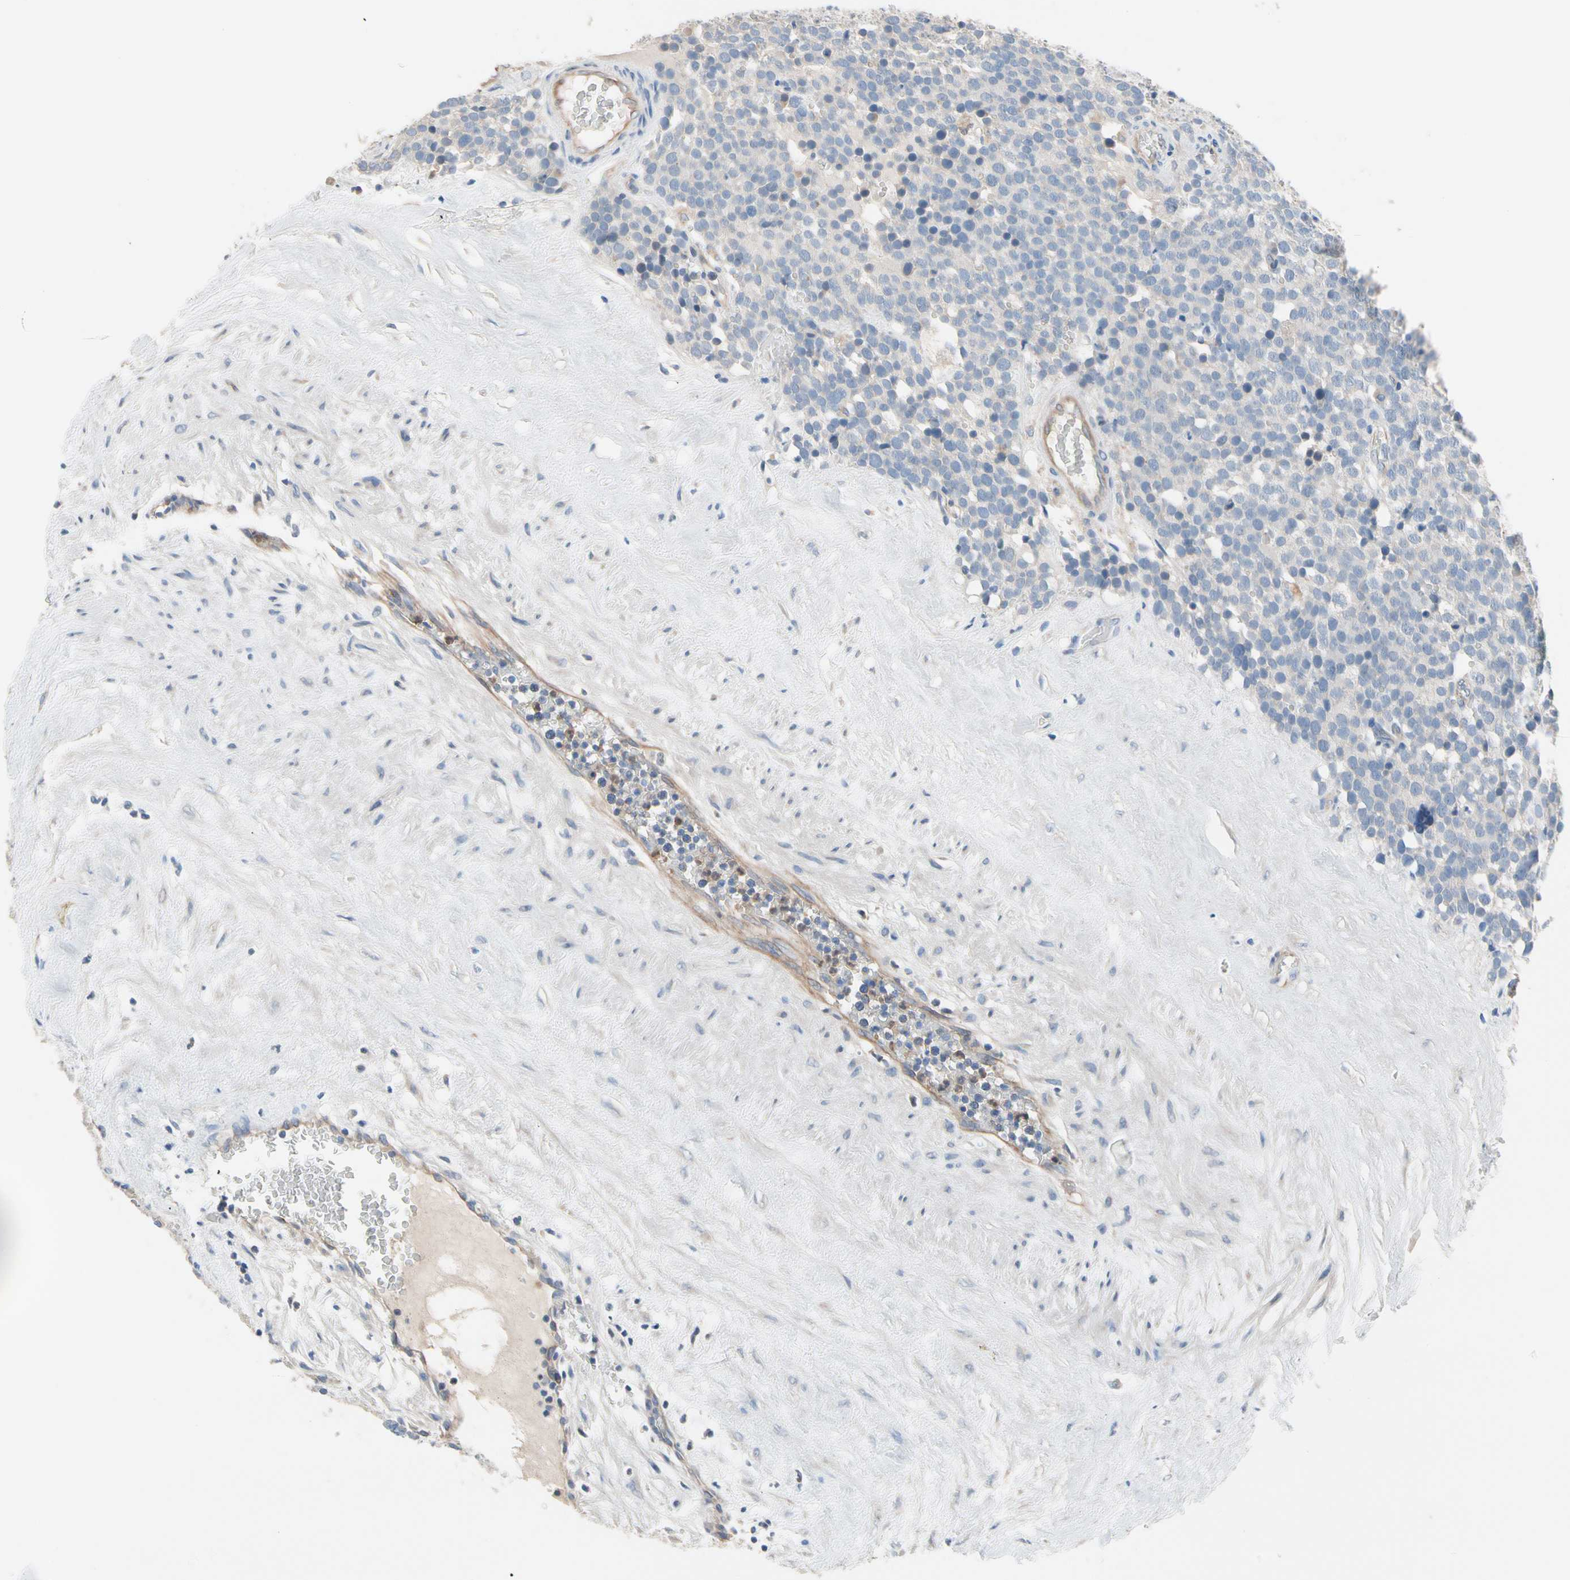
{"staining": {"intensity": "negative", "quantity": "none", "location": "none"}, "tissue": "testis cancer", "cell_type": "Tumor cells", "image_type": "cancer", "snomed": [{"axis": "morphology", "description": "Seminoma, NOS"}, {"axis": "topography", "description": "Testis"}], "caption": "Immunohistochemistry image of neoplastic tissue: human testis cancer (seminoma) stained with DAB (3,3'-diaminobenzidine) shows no significant protein staining in tumor cells.", "gene": "BBOX1", "patient": {"sex": "male", "age": 71}}